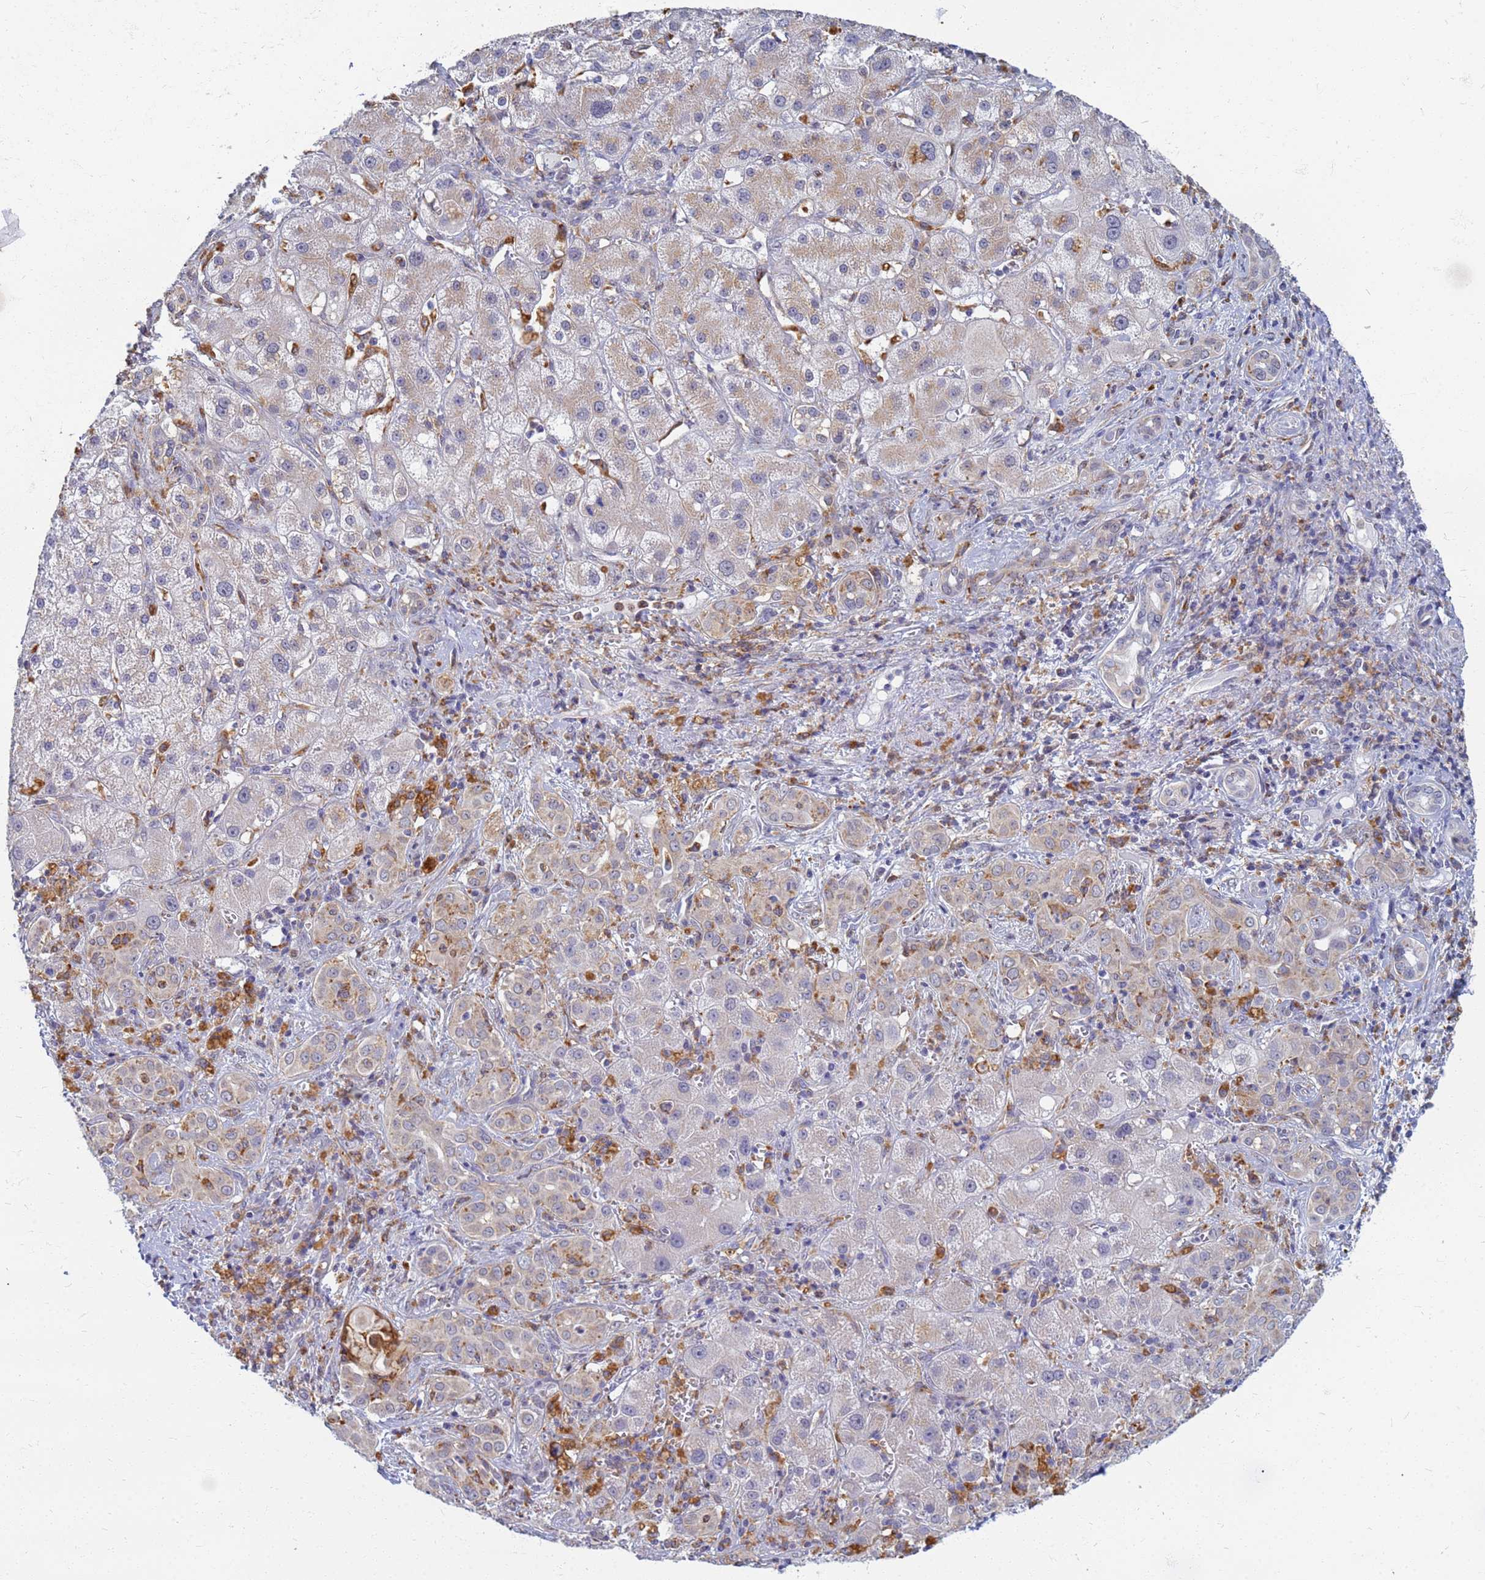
{"staining": {"intensity": "weak", "quantity": "25%-75%", "location": "cytoplasmic/membranous"}, "tissue": "liver cancer", "cell_type": "Tumor cells", "image_type": "cancer", "snomed": [{"axis": "morphology", "description": "Carcinoma, Hepatocellular, NOS"}, {"axis": "topography", "description": "Liver"}], "caption": "This histopathology image reveals immunohistochemistry staining of hepatocellular carcinoma (liver), with low weak cytoplasmic/membranous staining in about 25%-75% of tumor cells.", "gene": "ATP6V1E1", "patient": {"sex": "female", "age": 43}}